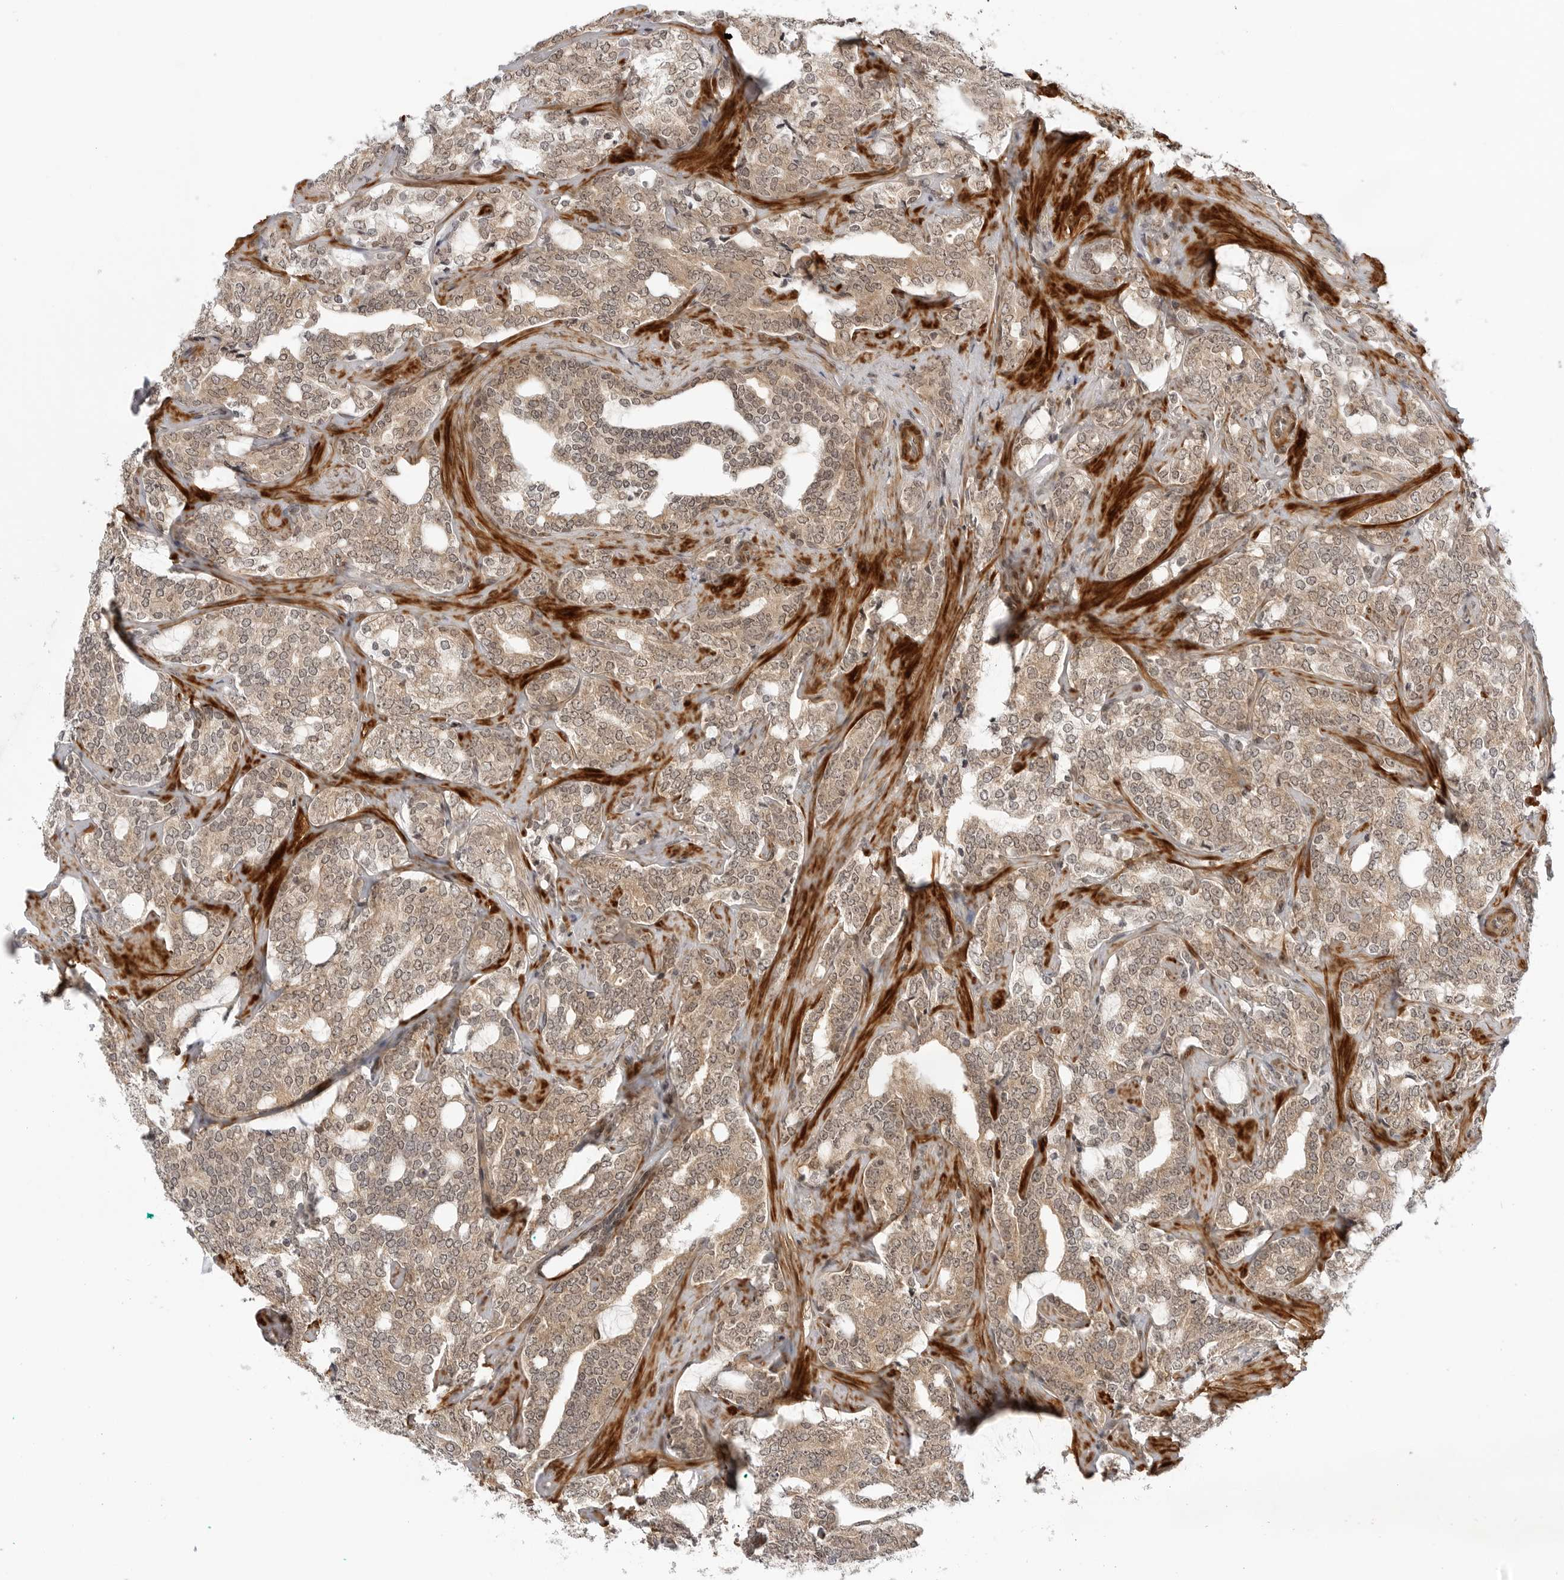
{"staining": {"intensity": "weak", "quantity": ">75%", "location": "cytoplasmic/membranous,nuclear"}, "tissue": "prostate cancer", "cell_type": "Tumor cells", "image_type": "cancer", "snomed": [{"axis": "morphology", "description": "Adenocarcinoma, High grade"}, {"axis": "topography", "description": "Prostate"}], "caption": "Tumor cells exhibit weak cytoplasmic/membranous and nuclear staining in approximately >75% of cells in prostate high-grade adenocarcinoma. (DAB (3,3'-diaminobenzidine) IHC with brightfield microscopy, high magnification).", "gene": "MAP2K5", "patient": {"sex": "male", "age": 64}}